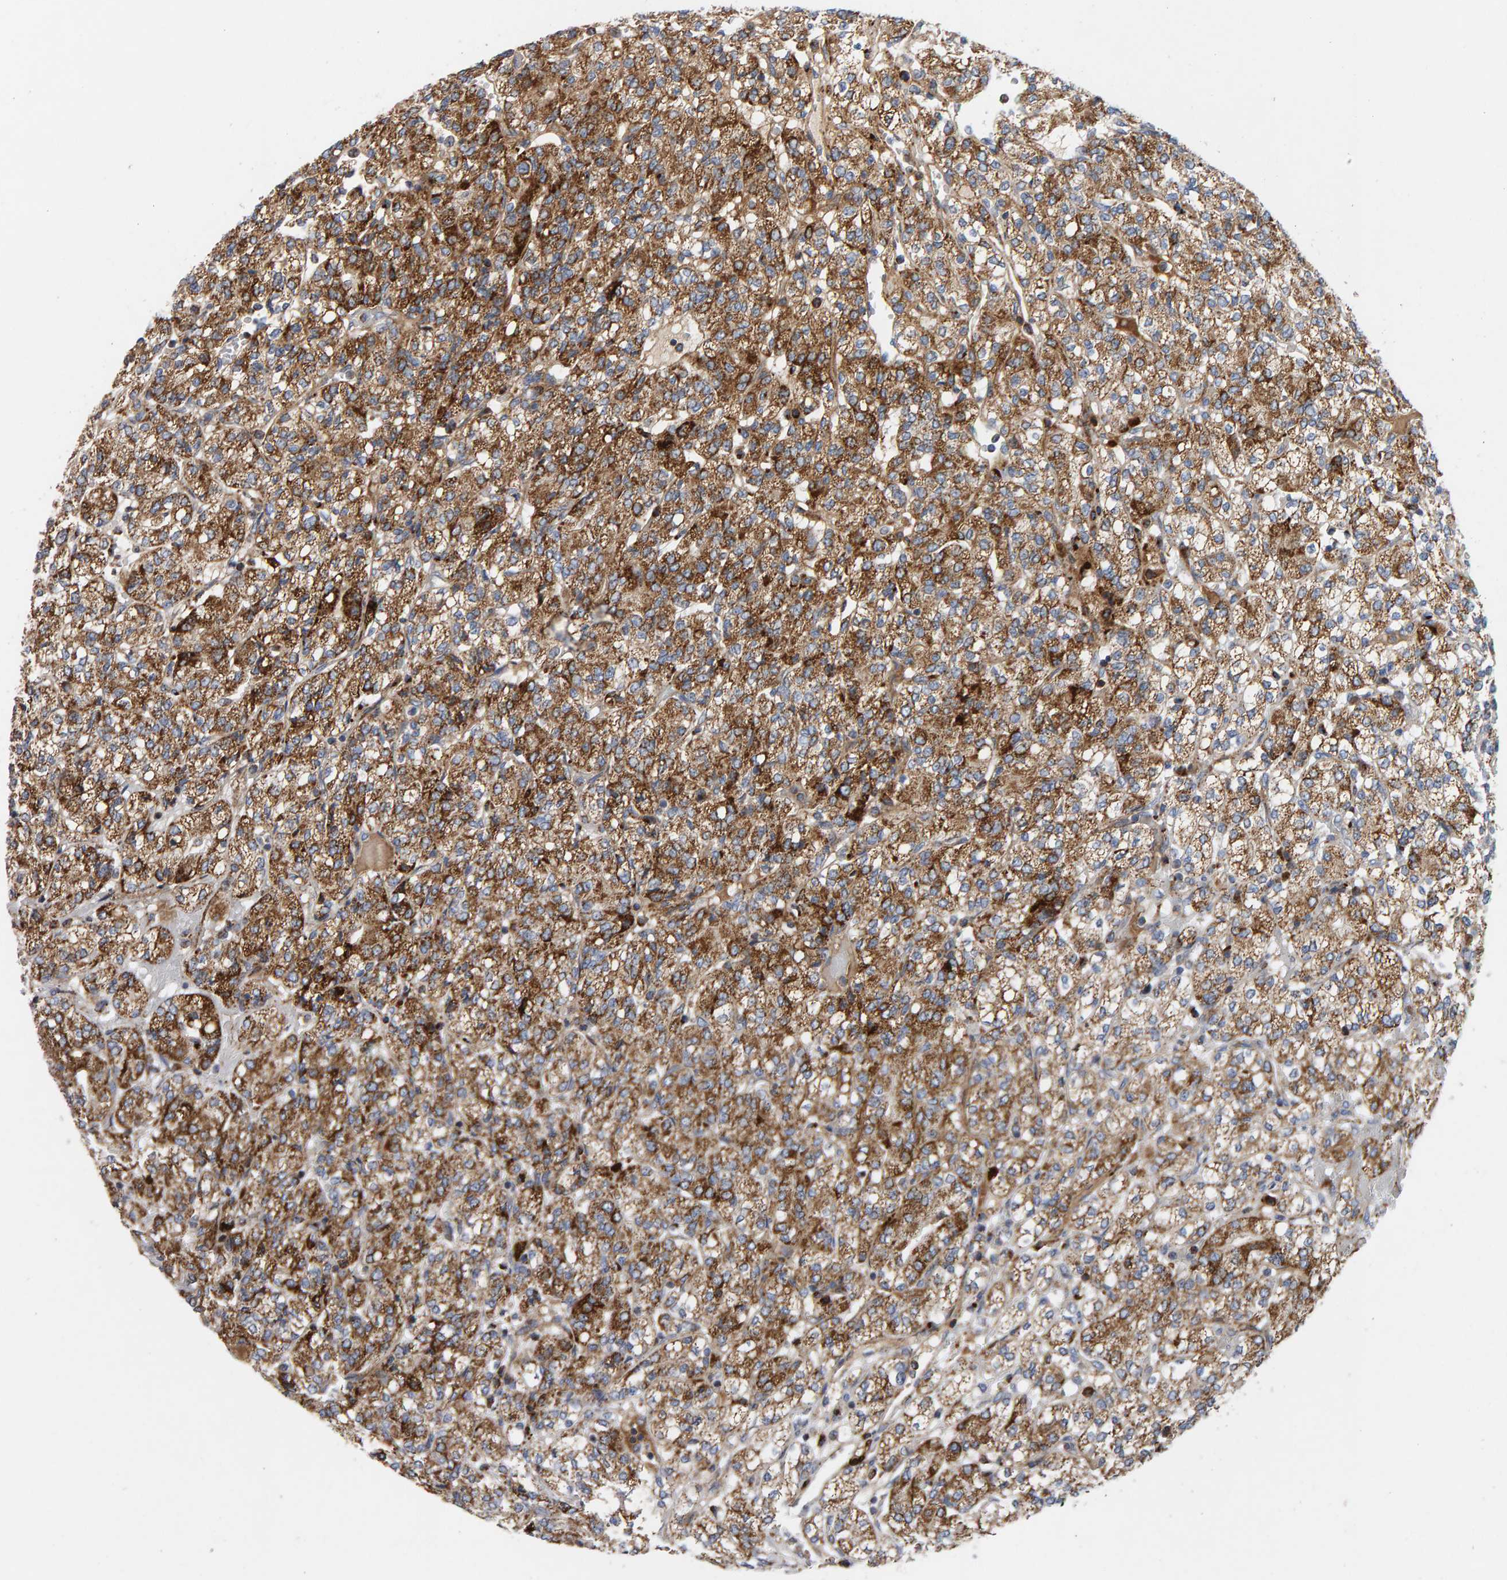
{"staining": {"intensity": "moderate", "quantity": ">75%", "location": "cytoplasmic/membranous"}, "tissue": "renal cancer", "cell_type": "Tumor cells", "image_type": "cancer", "snomed": [{"axis": "morphology", "description": "Adenocarcinoma, NOS"}, {"axis": "topography", "description": "Kidney"}], "caption": "Immunohistochemistry (IHC) micrograph of neoplastic tissue: human adenocarcinoma (renal) stained using immunohistochemistry (IHC) shows medium levels of moderate protein expression localized specifically in the cytoplasmic/membranous of tumor cells, appearing as a cytoplasmic/membranous brown color.", "gene": "GGTA1", "patient": {"sex": "male", "age": 77}}